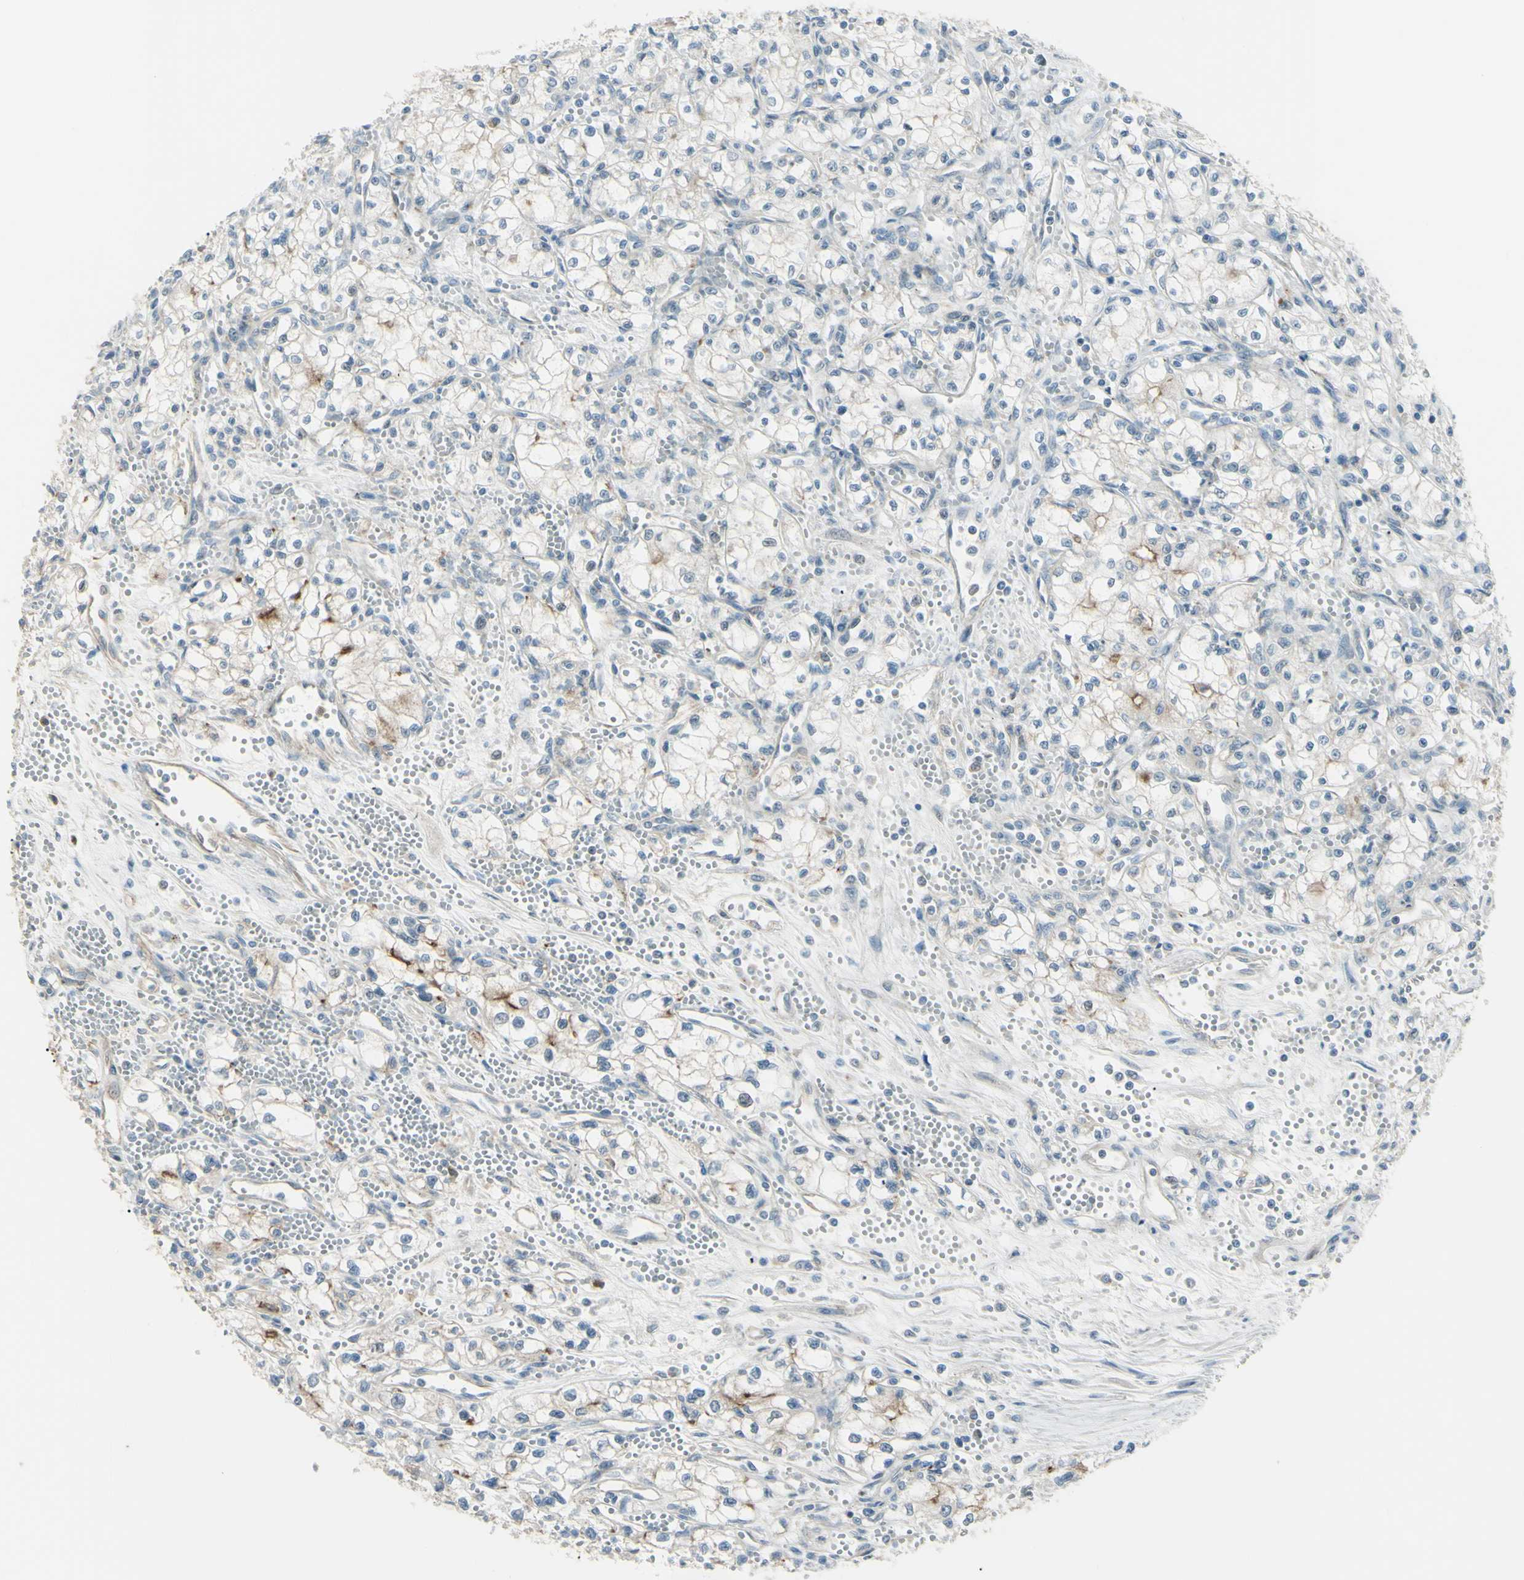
{"staining": {"intensity": "weak", "quantity": "<25%", "location": "cytoplasmic/membranous"}, "tissue": "renal cancer", "cell_type": "Tumor cells", "image_type": "cancer", "snomed": [{"axis": "morphology", "description": "Normal tissue, NOS"}, {"axis": "morphology", "description": "Adenocarcinoma, NOS"}, {"axis": "topography", "description": "Kidney"}], "caption": "Renal cancer (adenocarcinoma) was stained to show a protein in brown. There is no significant staining in tumor cells.", "gene": "LMTK2", "patient": {"sex": "male", "age": 59}}